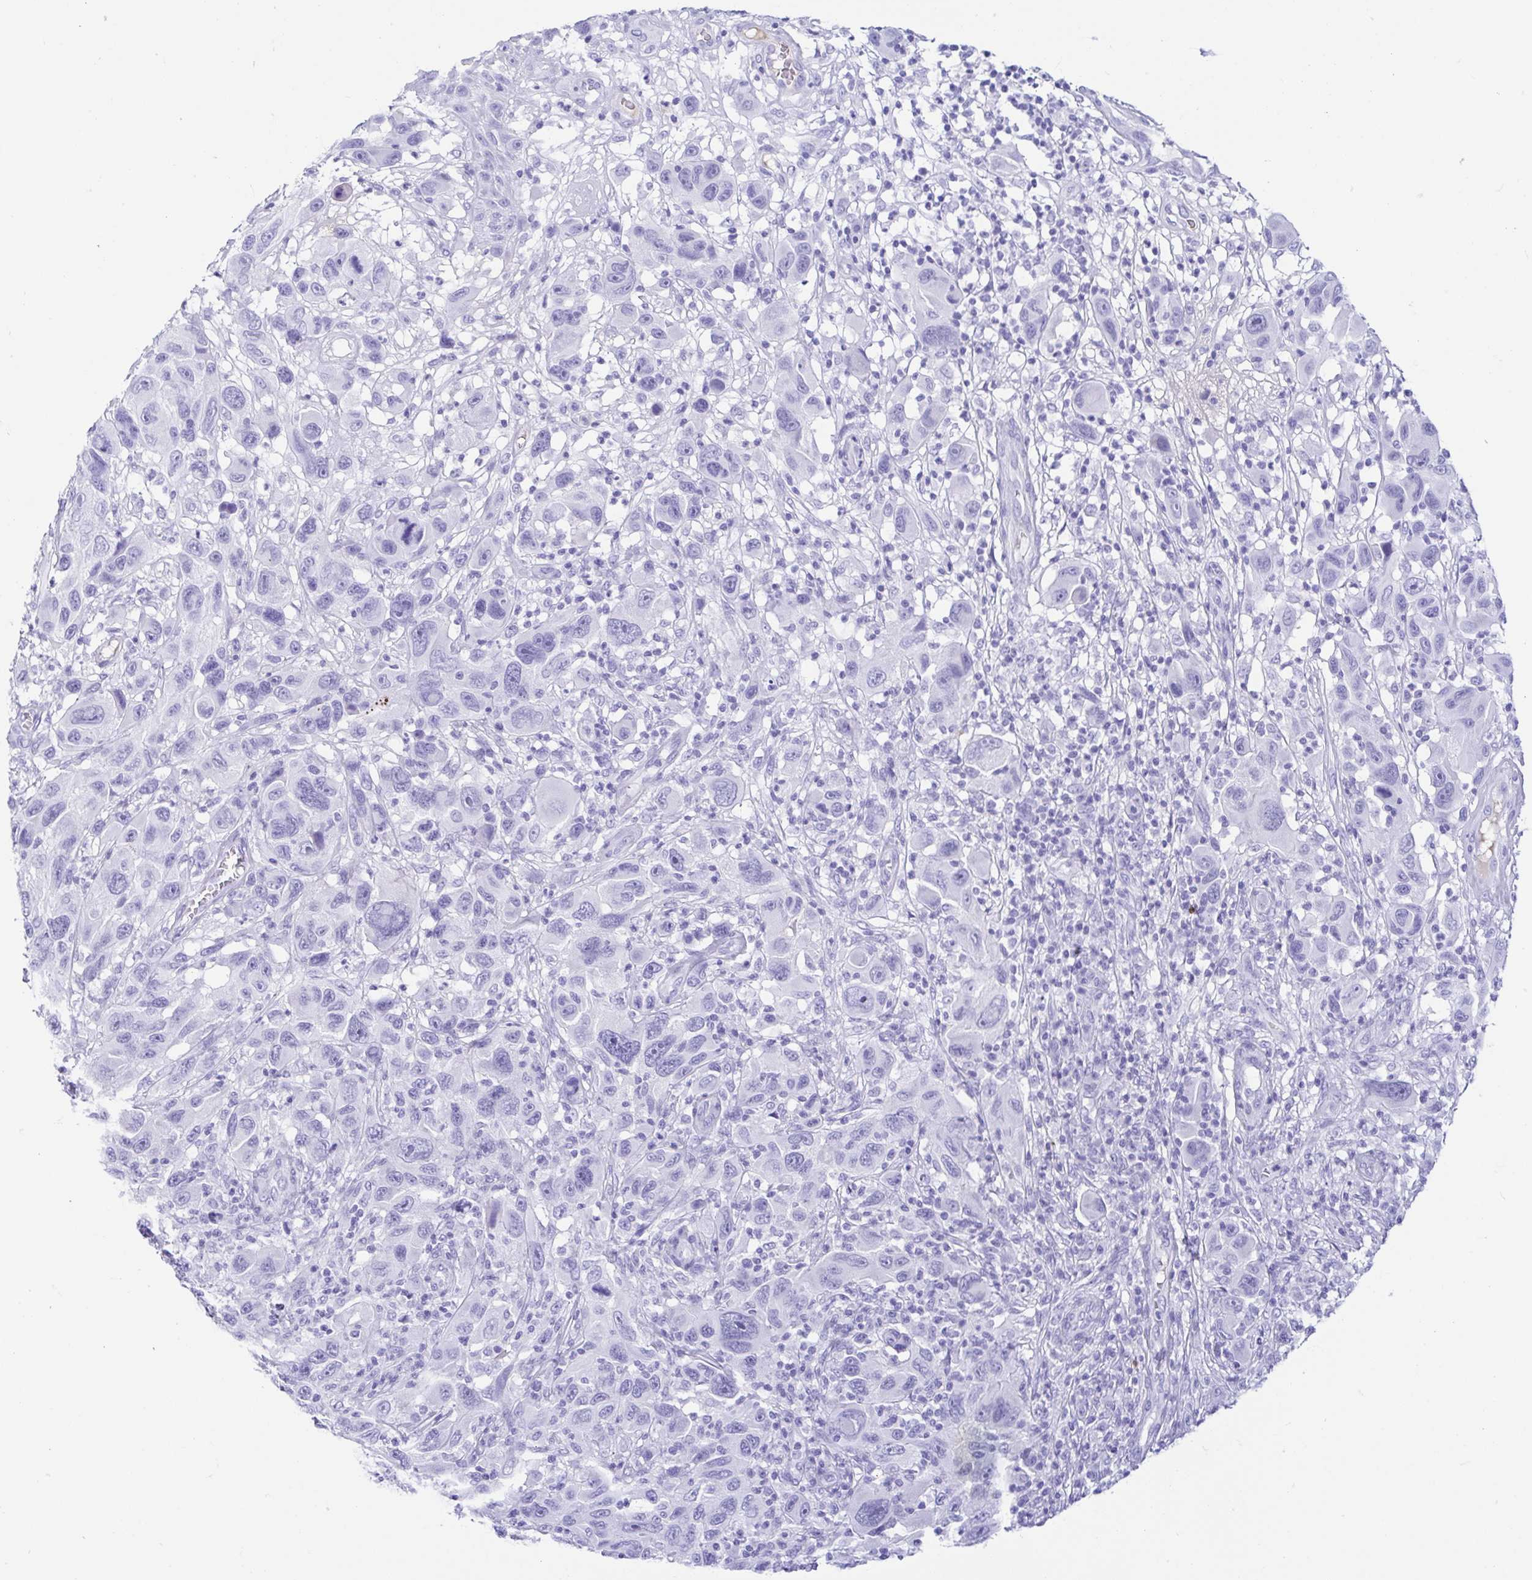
{"staining": {"intensity": "negative", "quantity": "none", "location": "none"}, "tissue": "melanoma", "cell_type": "Tumor cells", "image_type": "cancer", "snomed": [{"axis": "morphology", "description": "Malignant melanoma, NOS"}, {"axis": "topography", "description": "Skin"}], "caption": "A high-resolution histopathology image shows IHC staining of melanoma, which exhibits no significant staining in tumor cells.", "gene": "GKN1", "patient": {"sex": "male", "age": 53}}